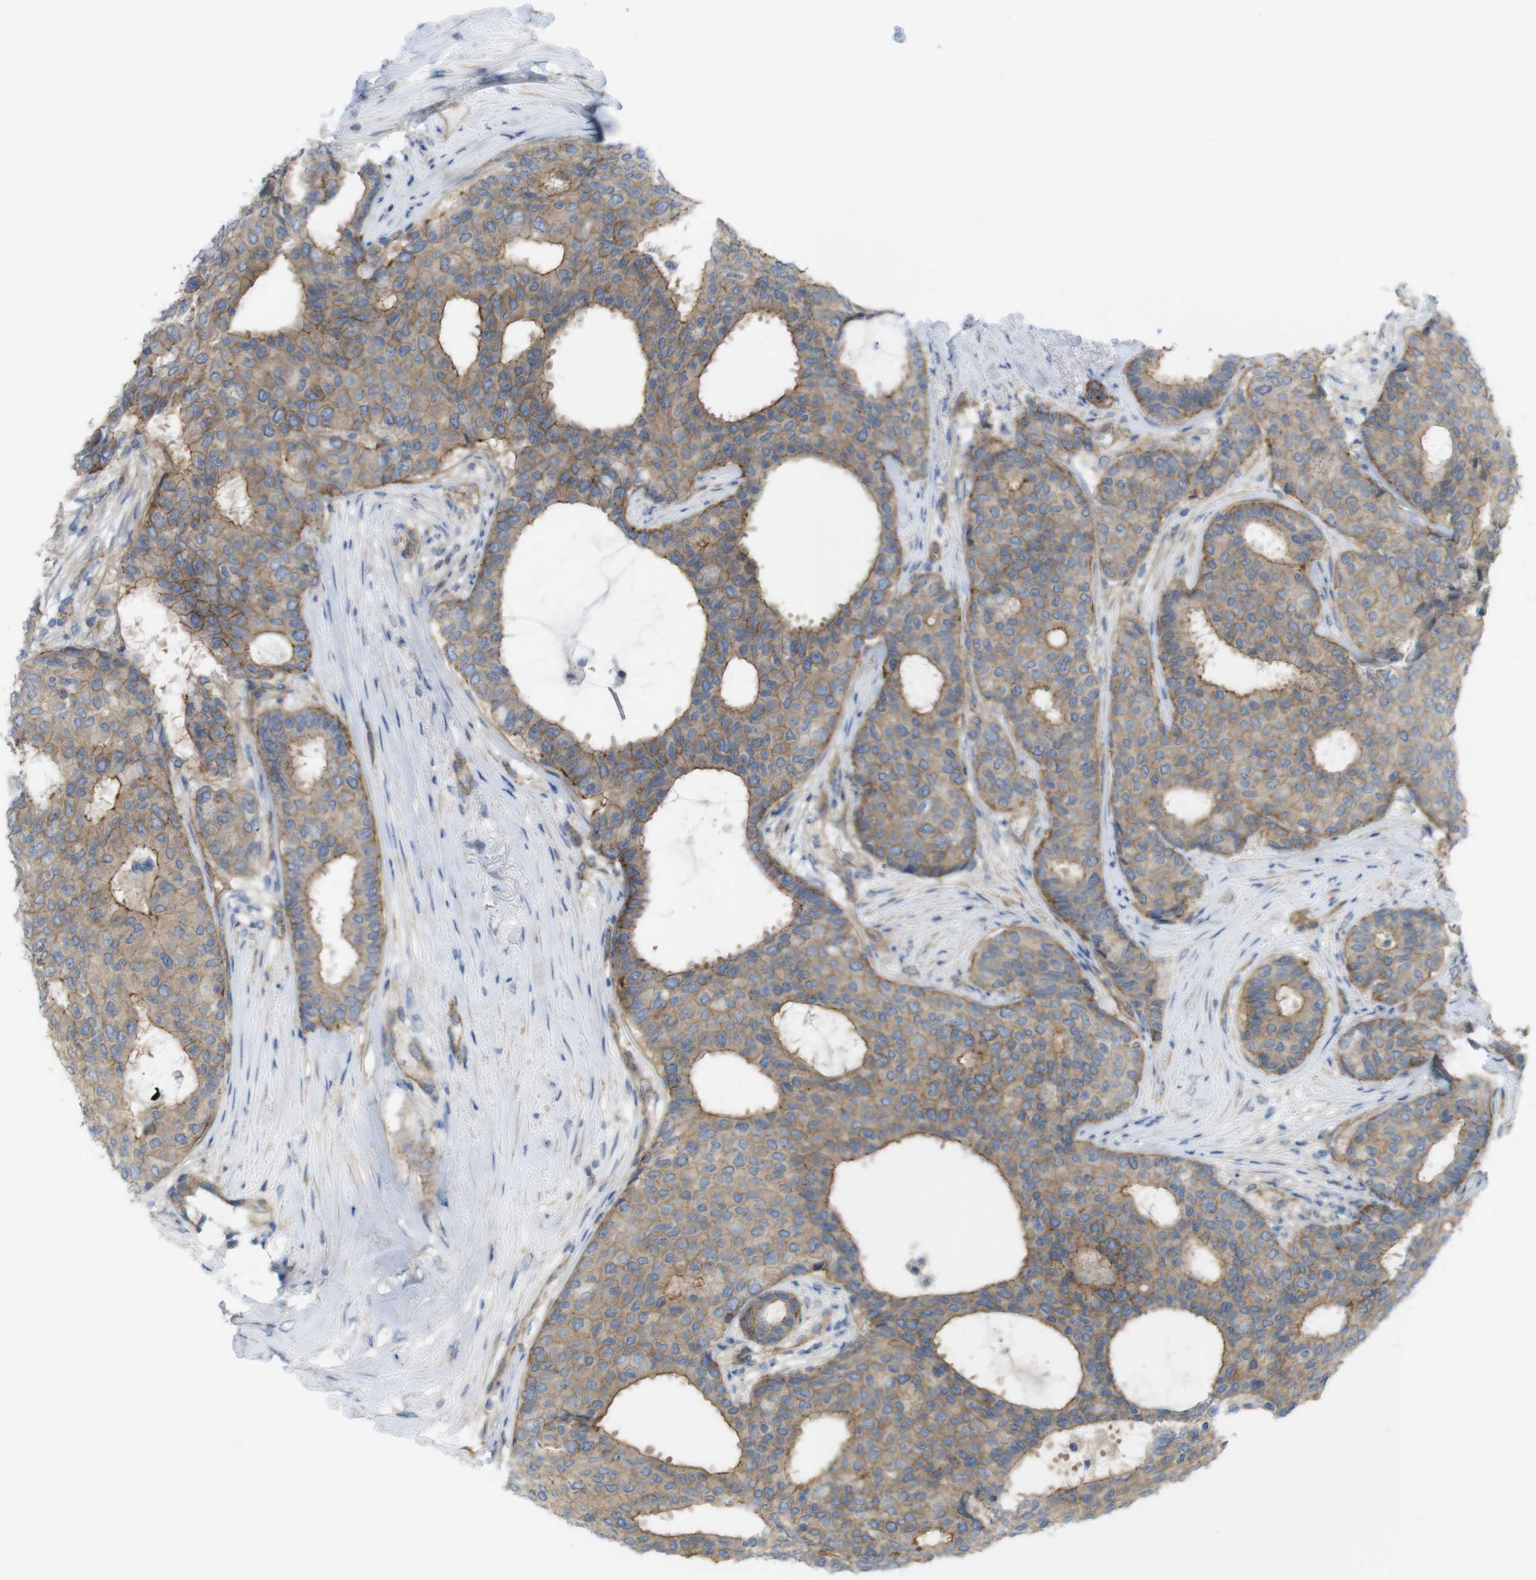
{"staining": {"intensity": "moderate", "quantity": ">75%", "location": "cytoplasmic/membranous"}, "tissue": "breast cancer", "cell_type": "Tumor cells", "image_type": "cancer", "snomed": [{"axis": "morphology", "description": "Duct carcinoma"}, {"axis": "topography", "description": "Breast"}], "caption": "Protein positivity by immunohistochemistry shows moderate cytoplasmic/membranous staining in about >75% of tumor cells in breast cancer (intraductal carcinoma).", "gene": "PREX2", "patient": {"sex": "female", "age": 75}}